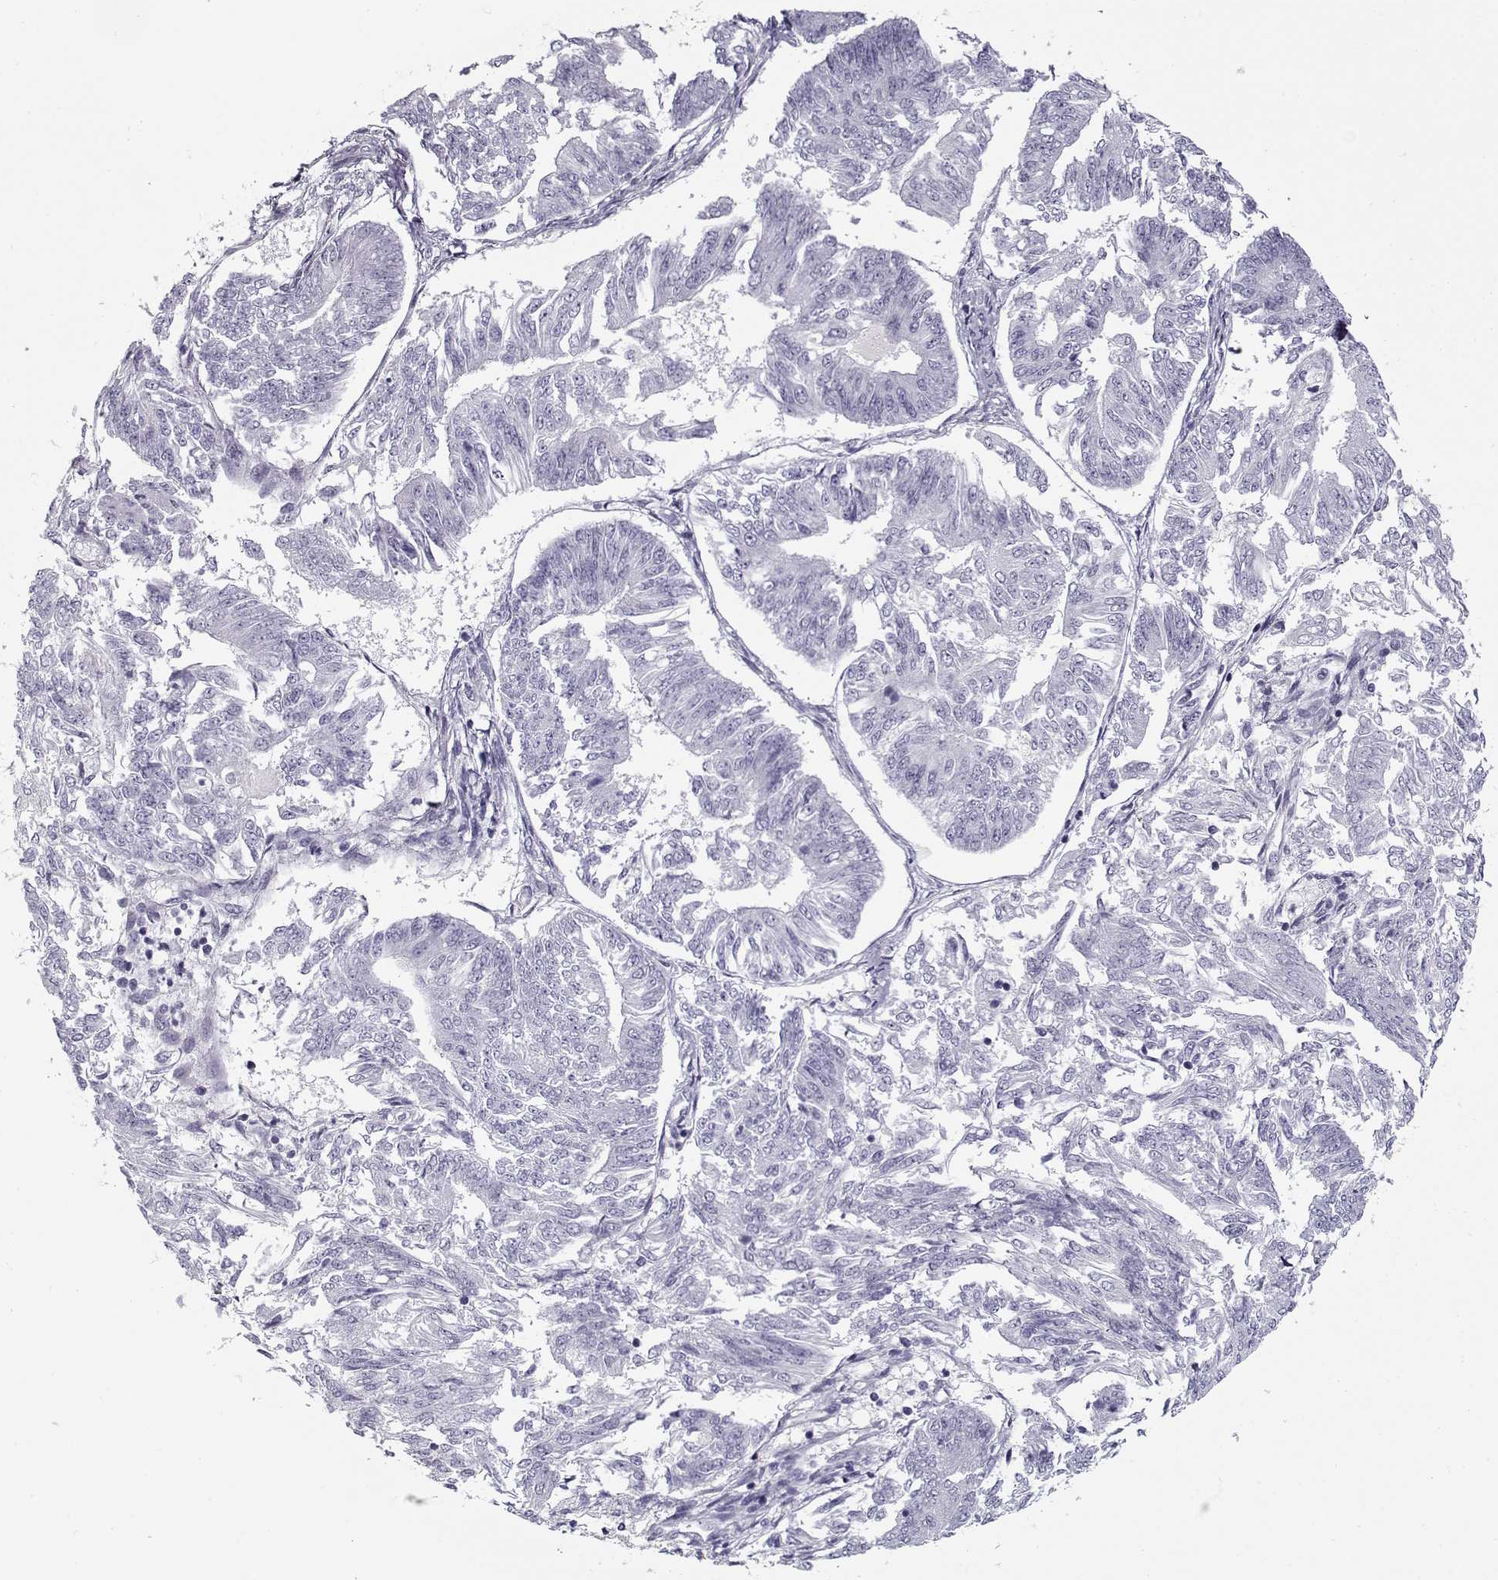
{"staining": {"intensity": "negative", "quantity": "none", "location": "none"}, "tissue": "endometrial cancer", "cell_type": "Tumor cells", "image_type": "cancer", "snomed": [{"axis": "morphology", "description": "Adenocarcinoma, NOS"}, {"axis": "topography", "description": "Endometrium"}], "caption": "Endometrial adenocarcinoma was stained to show a protein in brown. There is no significant expression in tumor cells.", "gene": "GAGE2A", "patient": {"sex": "female", "age": 58}}